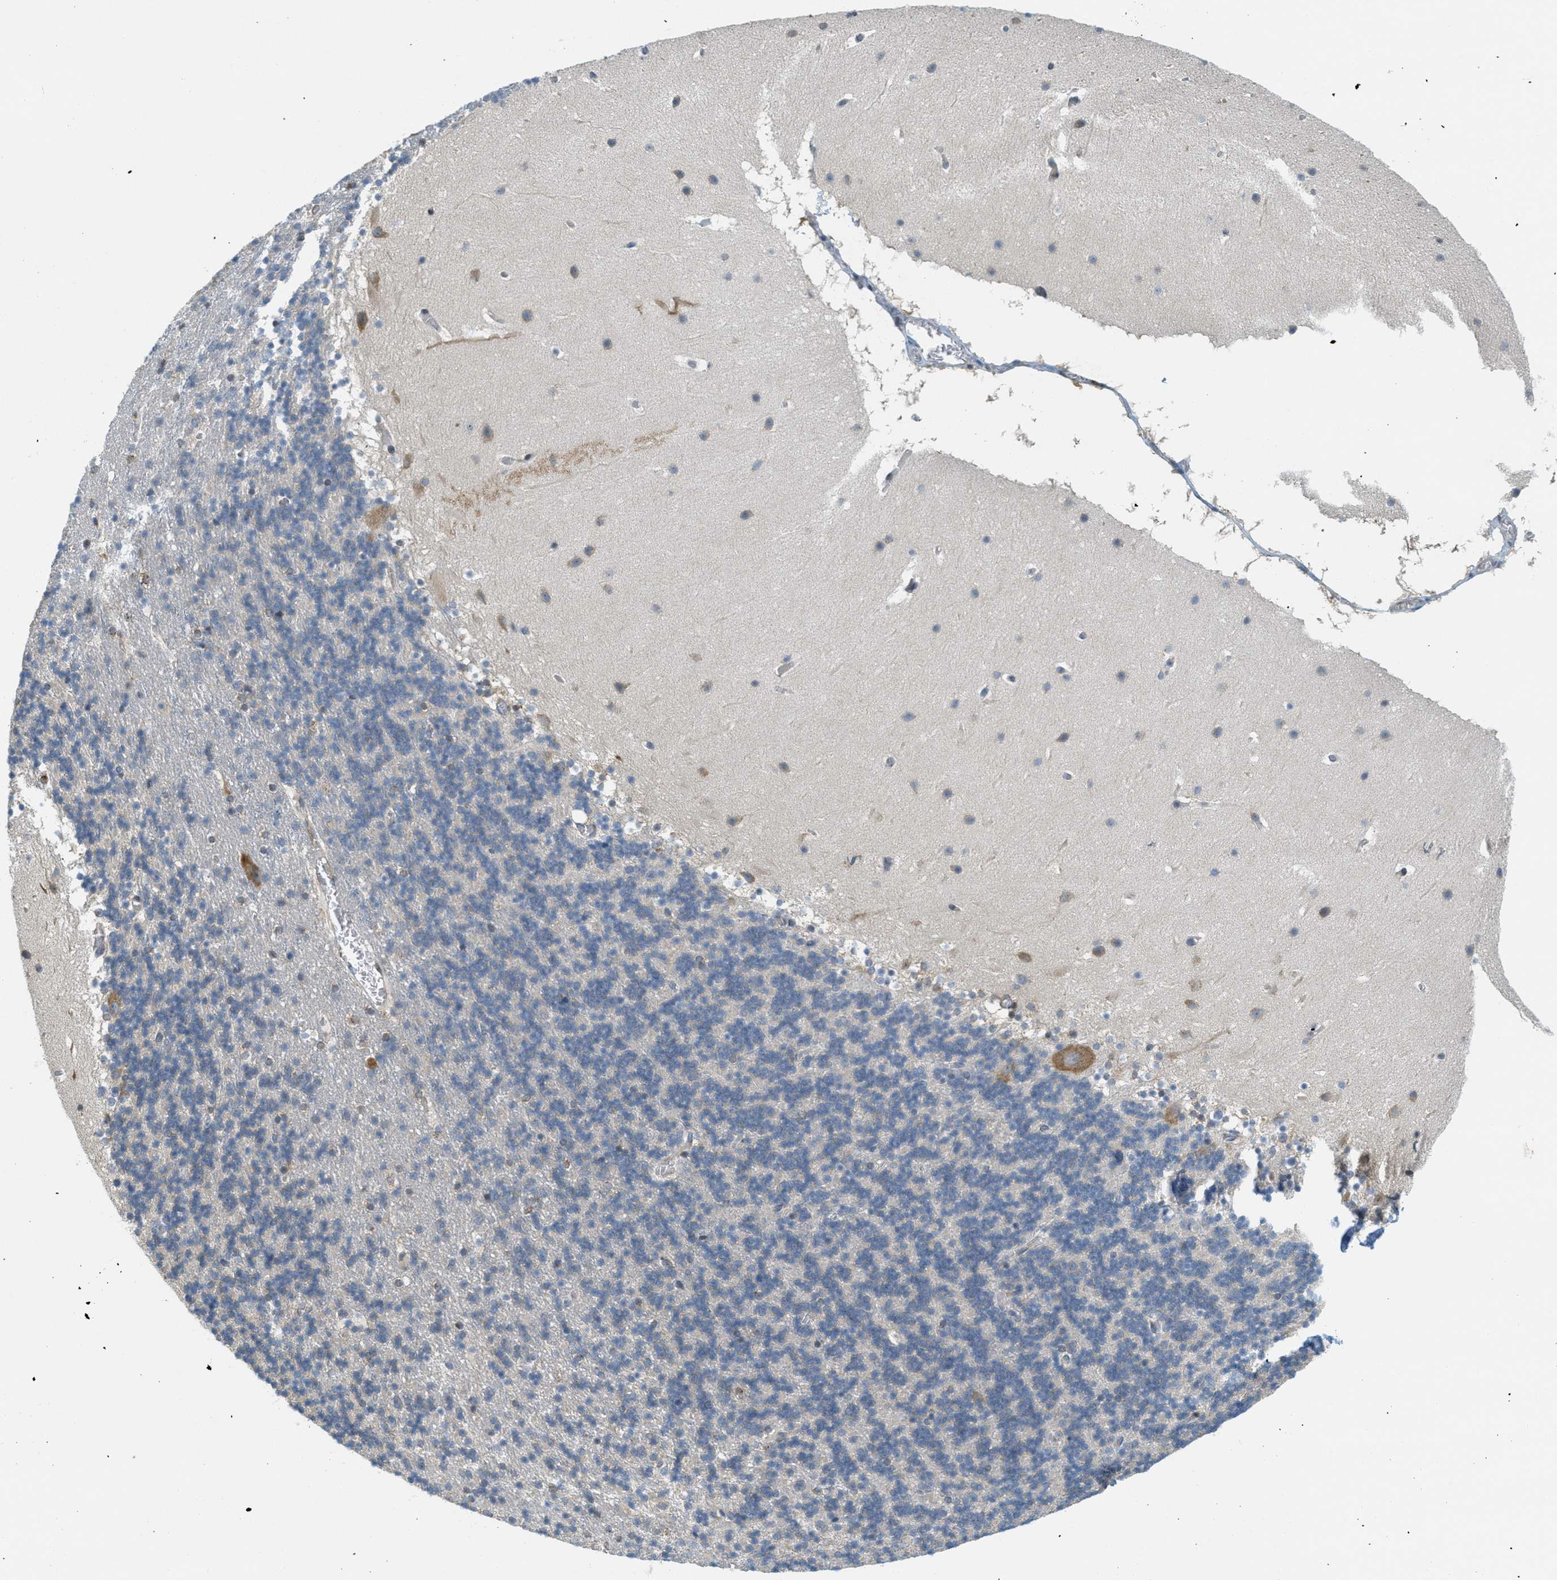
{"staining": {"intensity": "negative", "quantity": "none", "location": "none"}, "tissue": "cerebellum", "cell_type": "Cells in granular layer", "image_type": "normal", "snomed": [{"axis": "morphology", "description": "Normal tissue, NOS"}, {"axis": "topography", "description": "Cerebellum"}], "caption": "Cells in granular layer show no significant protein positivity in benign cerebellum. Nuclei are stained in blue.", "gene": "ABCF1", "patient": {"sex": "male", "age": 45}}